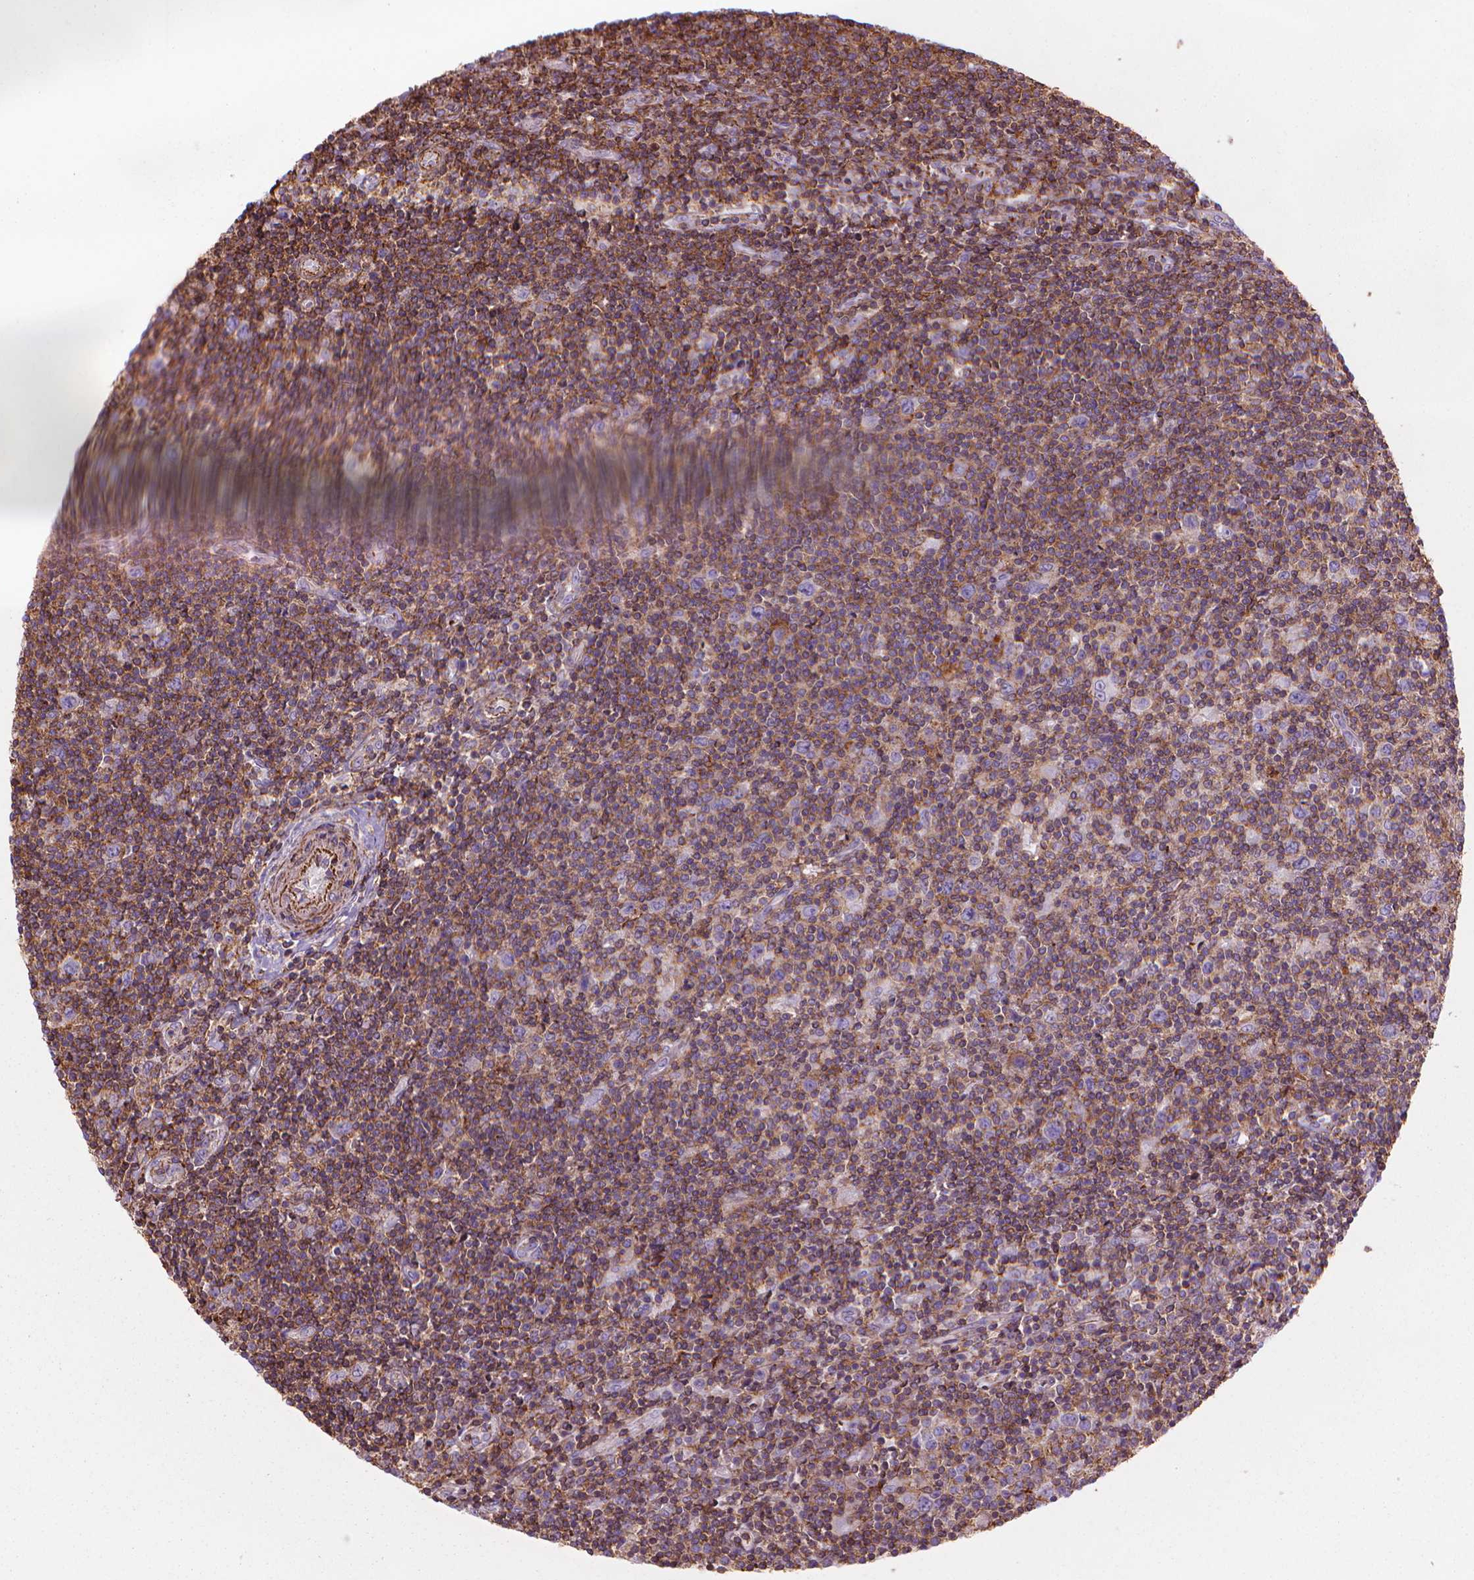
{"staining": {"intensity": "negative", "quantity": "none", "location": "none"}, "tissue": "lymphoma", "cell_type": "Tumor cells", "image_type": "cancer", "snomed": [{"axis": "morphology", "description": "Hodgkin's disease, NOS"}, {"axis": "topography", "description": "Lymph node"}], "caption": "Immunohistochemistry (IHC) histopathology image of neoplastic tissue: human Hodgkin's disease stained with DAB (3,3'-diaminobenzidine) displays no significant protein positivity in tumor cells. Nuclei are stained in blue.", "gene": "PATJ", "patient": {"sex": "male", "age": 40}}